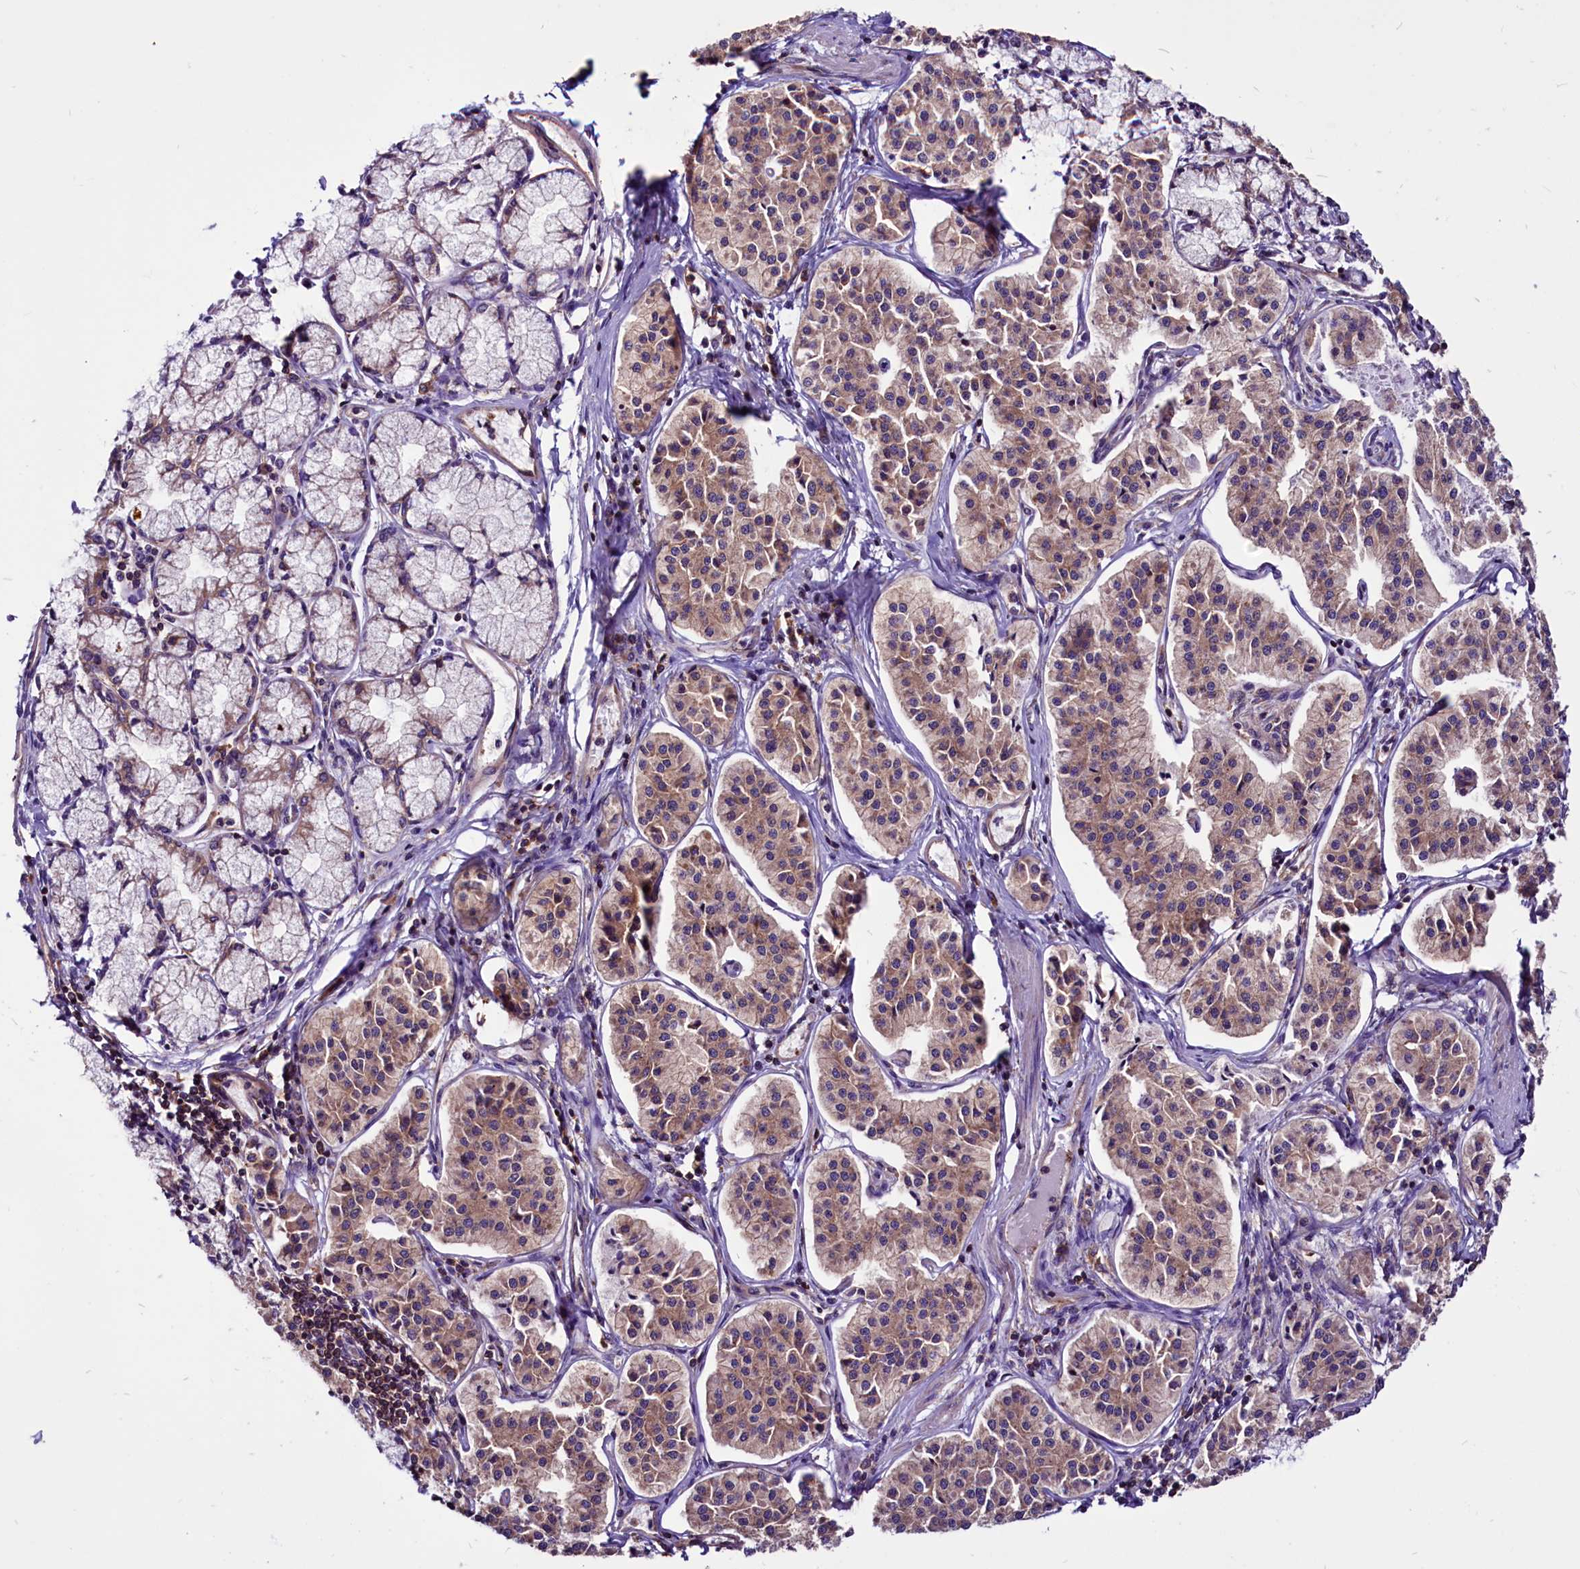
{"staining": {"intensity": "moderate", "quantity": ">75%", "location": "cytoplasmic/membranous"}, "tissue": "pancreatic cancer", "cell_type": "Tumor cells", "image_type": "cancer", "snomed": [{"axis": "morphology", "description": "Adenocarcinoma, NOS"}, {"axis": "topography", "description": "Pancreas"}], "caption": "The histopathology image reveals immunohistochemical staining of adenocarcinoma (pancreatic). There is moderate cytoplasmic/membranous positivity is appreciated in approximately >75% of tumor cells. (DAB (3,3'-diaminobenzidine) = brown stain, brightfield microscopy at high magnification).", "gene": "EIF3G", "patient": {"sex": "female", "age": 50}}